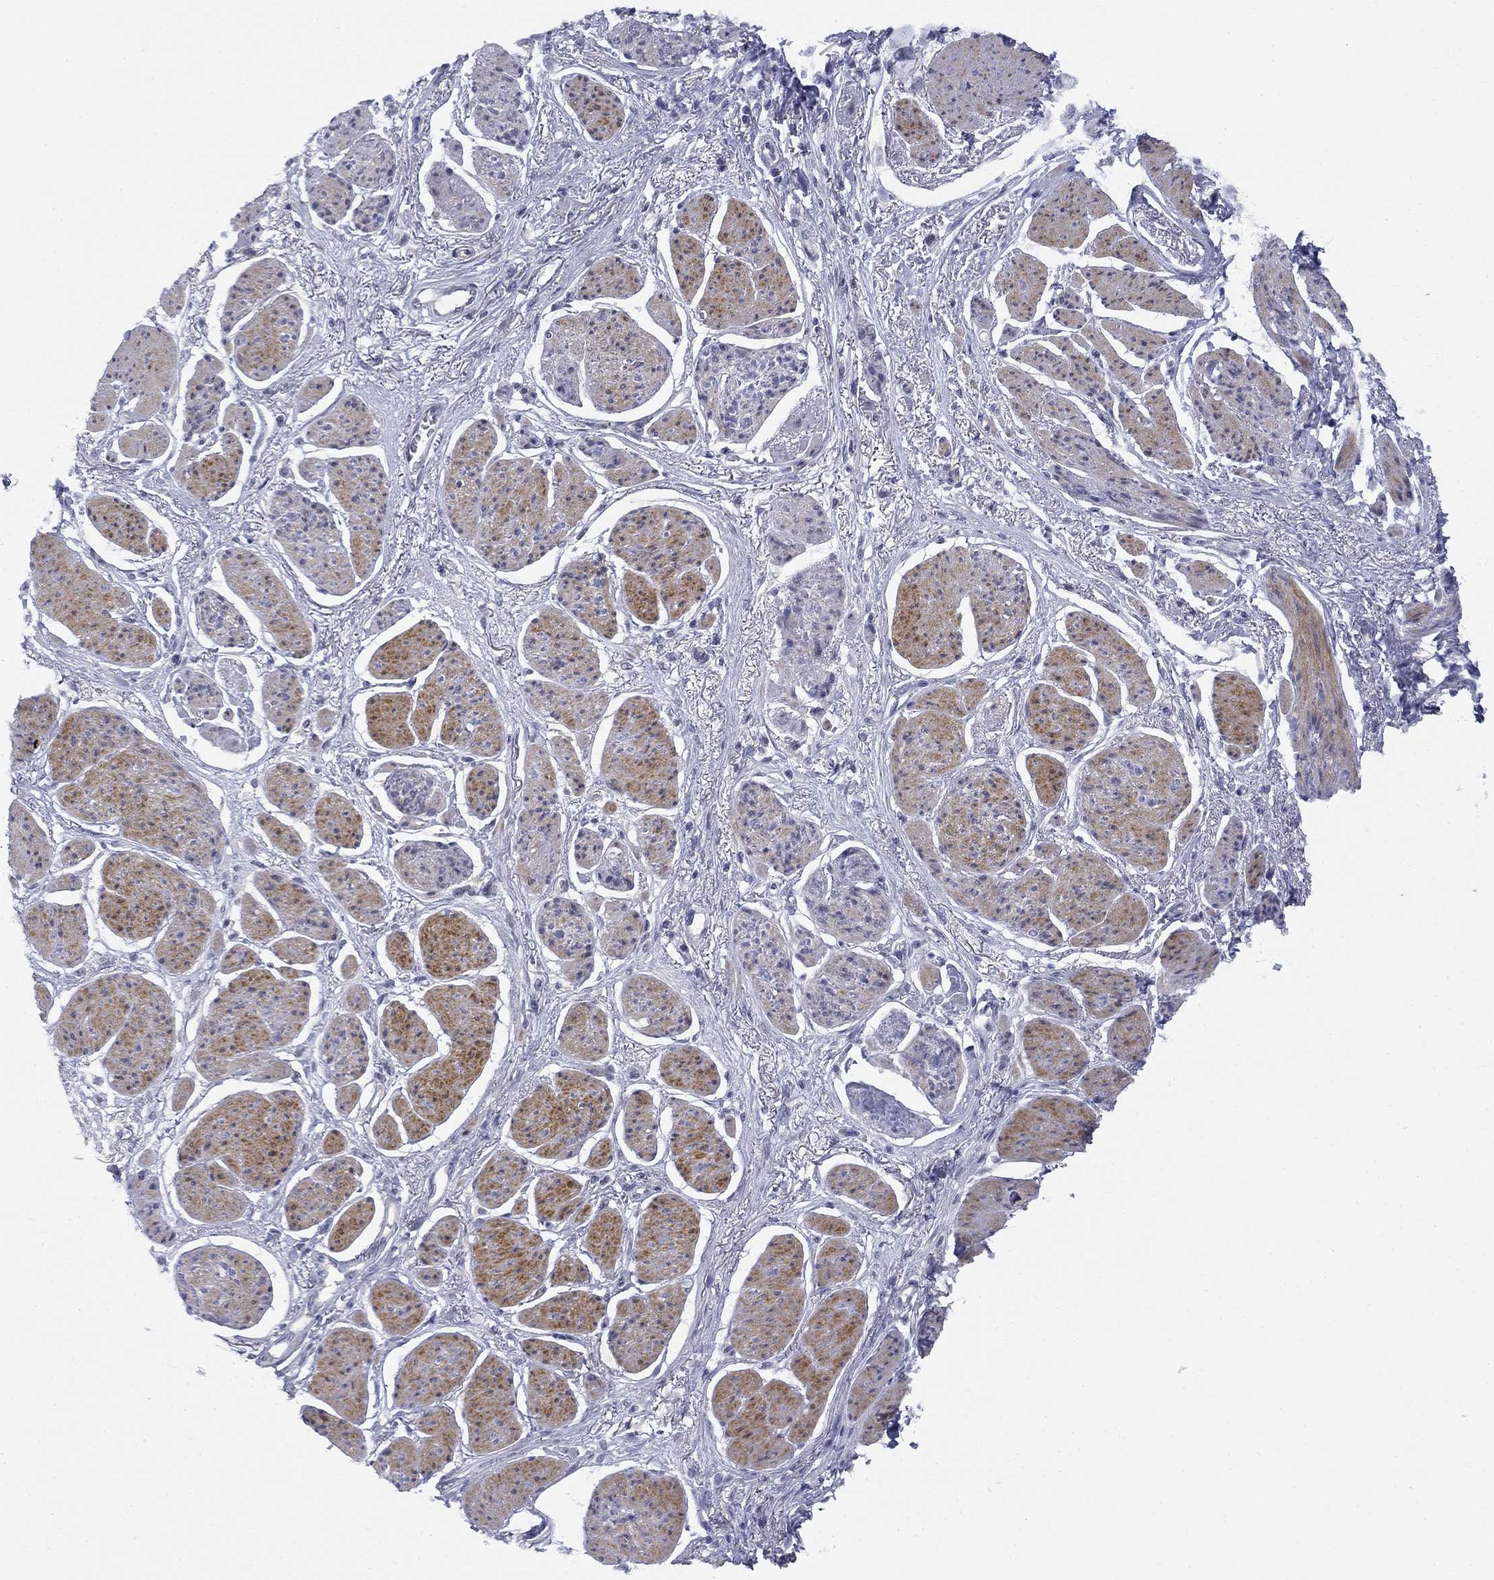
{"staining": {"intensity": "negative", "quantity": "none", "location": "none"}, "tissue": "stomach cancer", "cell_type": "Tumor cells", "image_type": "cancer", "snomed": [{"axis": "morphology", "description": "Adenocarcinoma, NOS"}, {"axis": "topography", "description": "Stomach"}], "caption": "Immunohistochemistry histopathology image of human stomach cancer stained for a protein (brown), which reveals no expression in tumor cells. The staining was performed using DAB (3,3'-diaminobenzidine) to visualize the protein expression in brown, while the nuclei were stained in blue with hematoxylin (Magnification: 20x).", "gene": "TIGD4", "patient": {"sex": "female", "age": 81}}